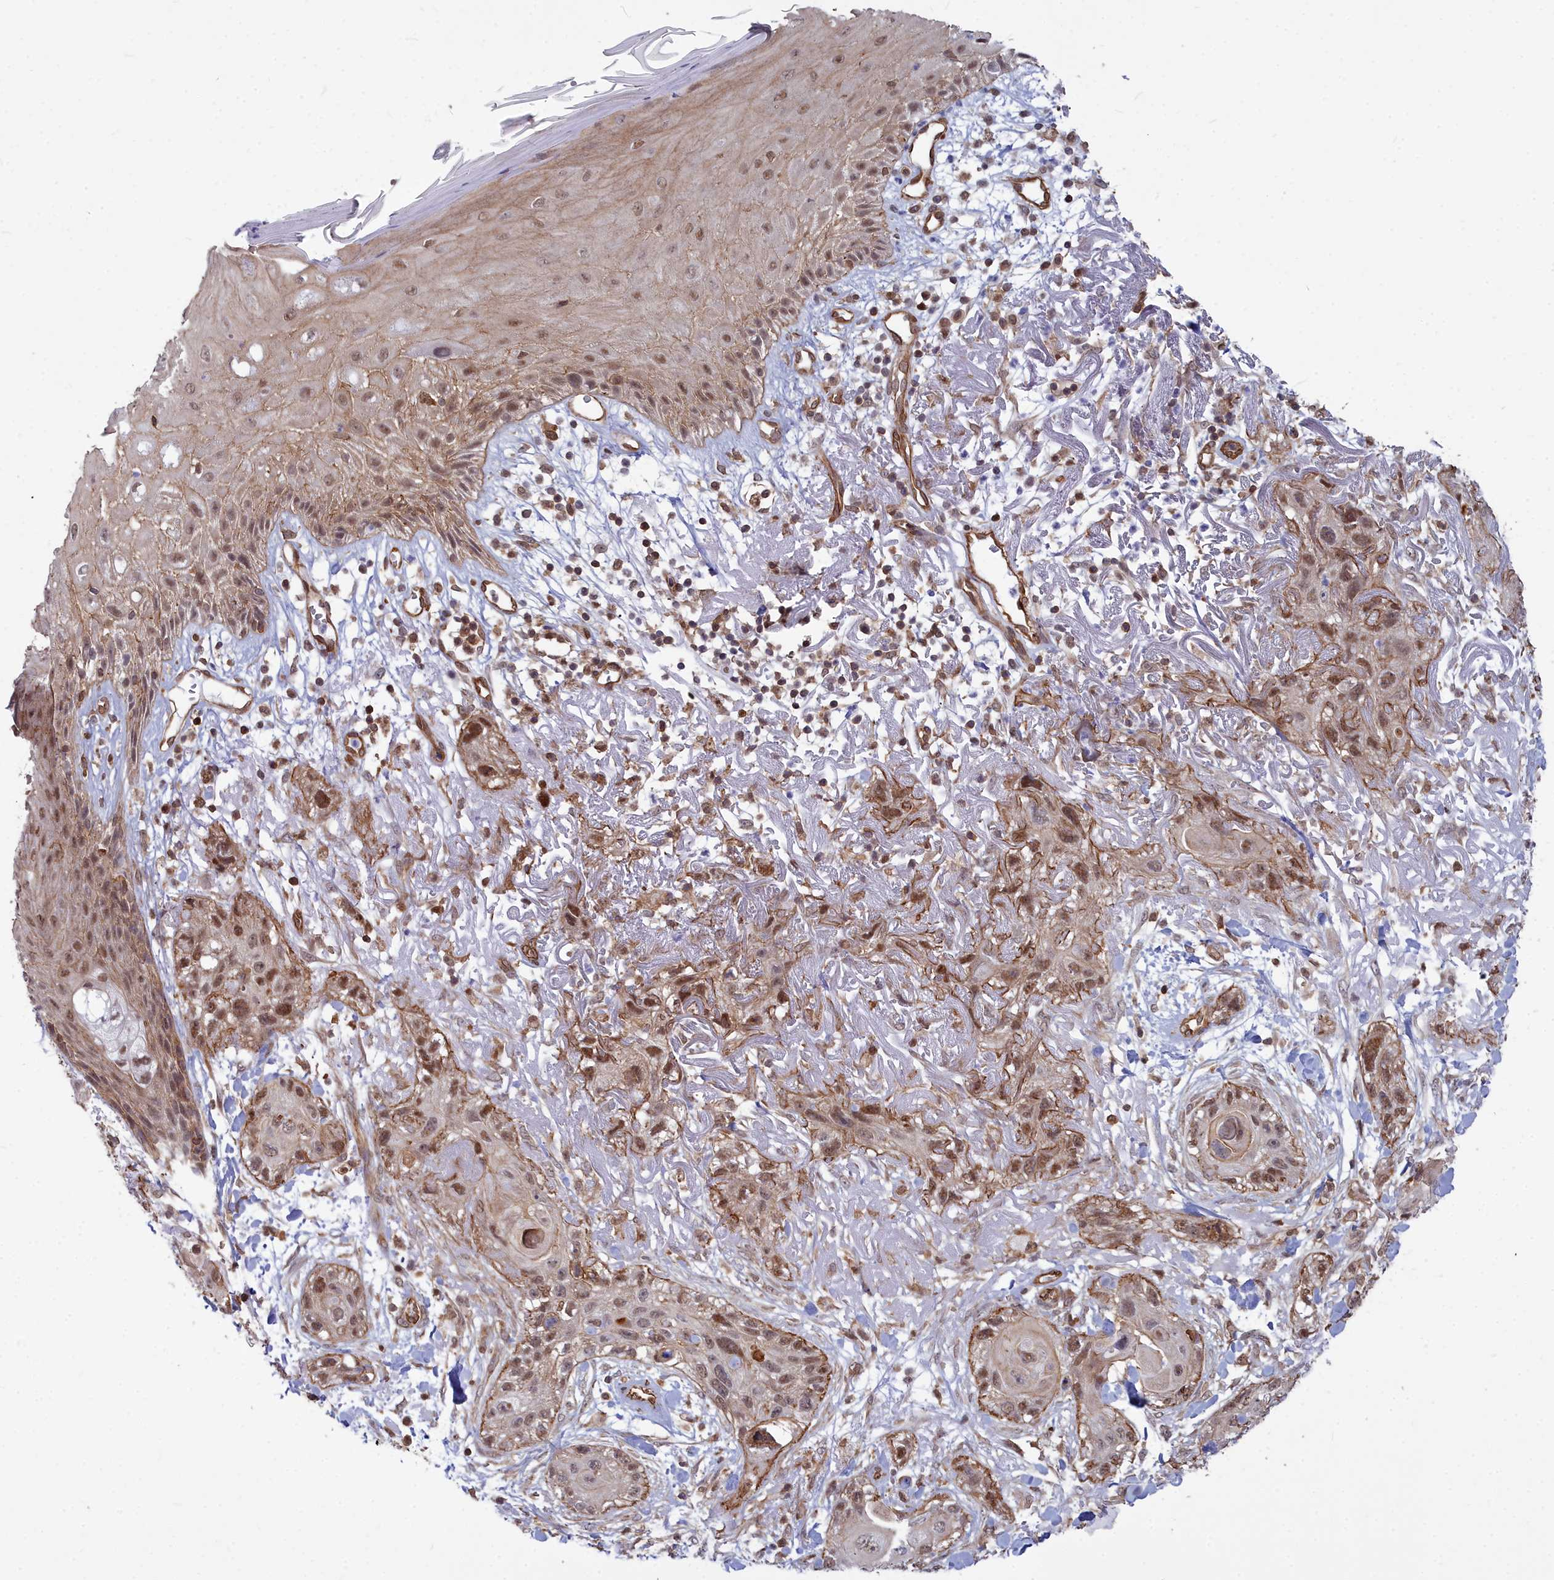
{"staining": {"intensity": "moderate", "quantity": ">75%", "location": "nuclear"}, "tissue": "skin cancer", "cell_type": "Tumor cells", "image_type": "cancer", "snomed": [{"axis": "morphology", "description": "Normal tissue, NOS"}, {"axis": "morphology", "description": "Squamous cell carcinoma, NOS"}, {"axis": "topography", "description": "Skin"}], "caption": "Skin cancer stained with a protein marker exhibits moderate staining in tumor cells.", "gene": "YJU2", "patient": {"sex": "male", "age": 72}}